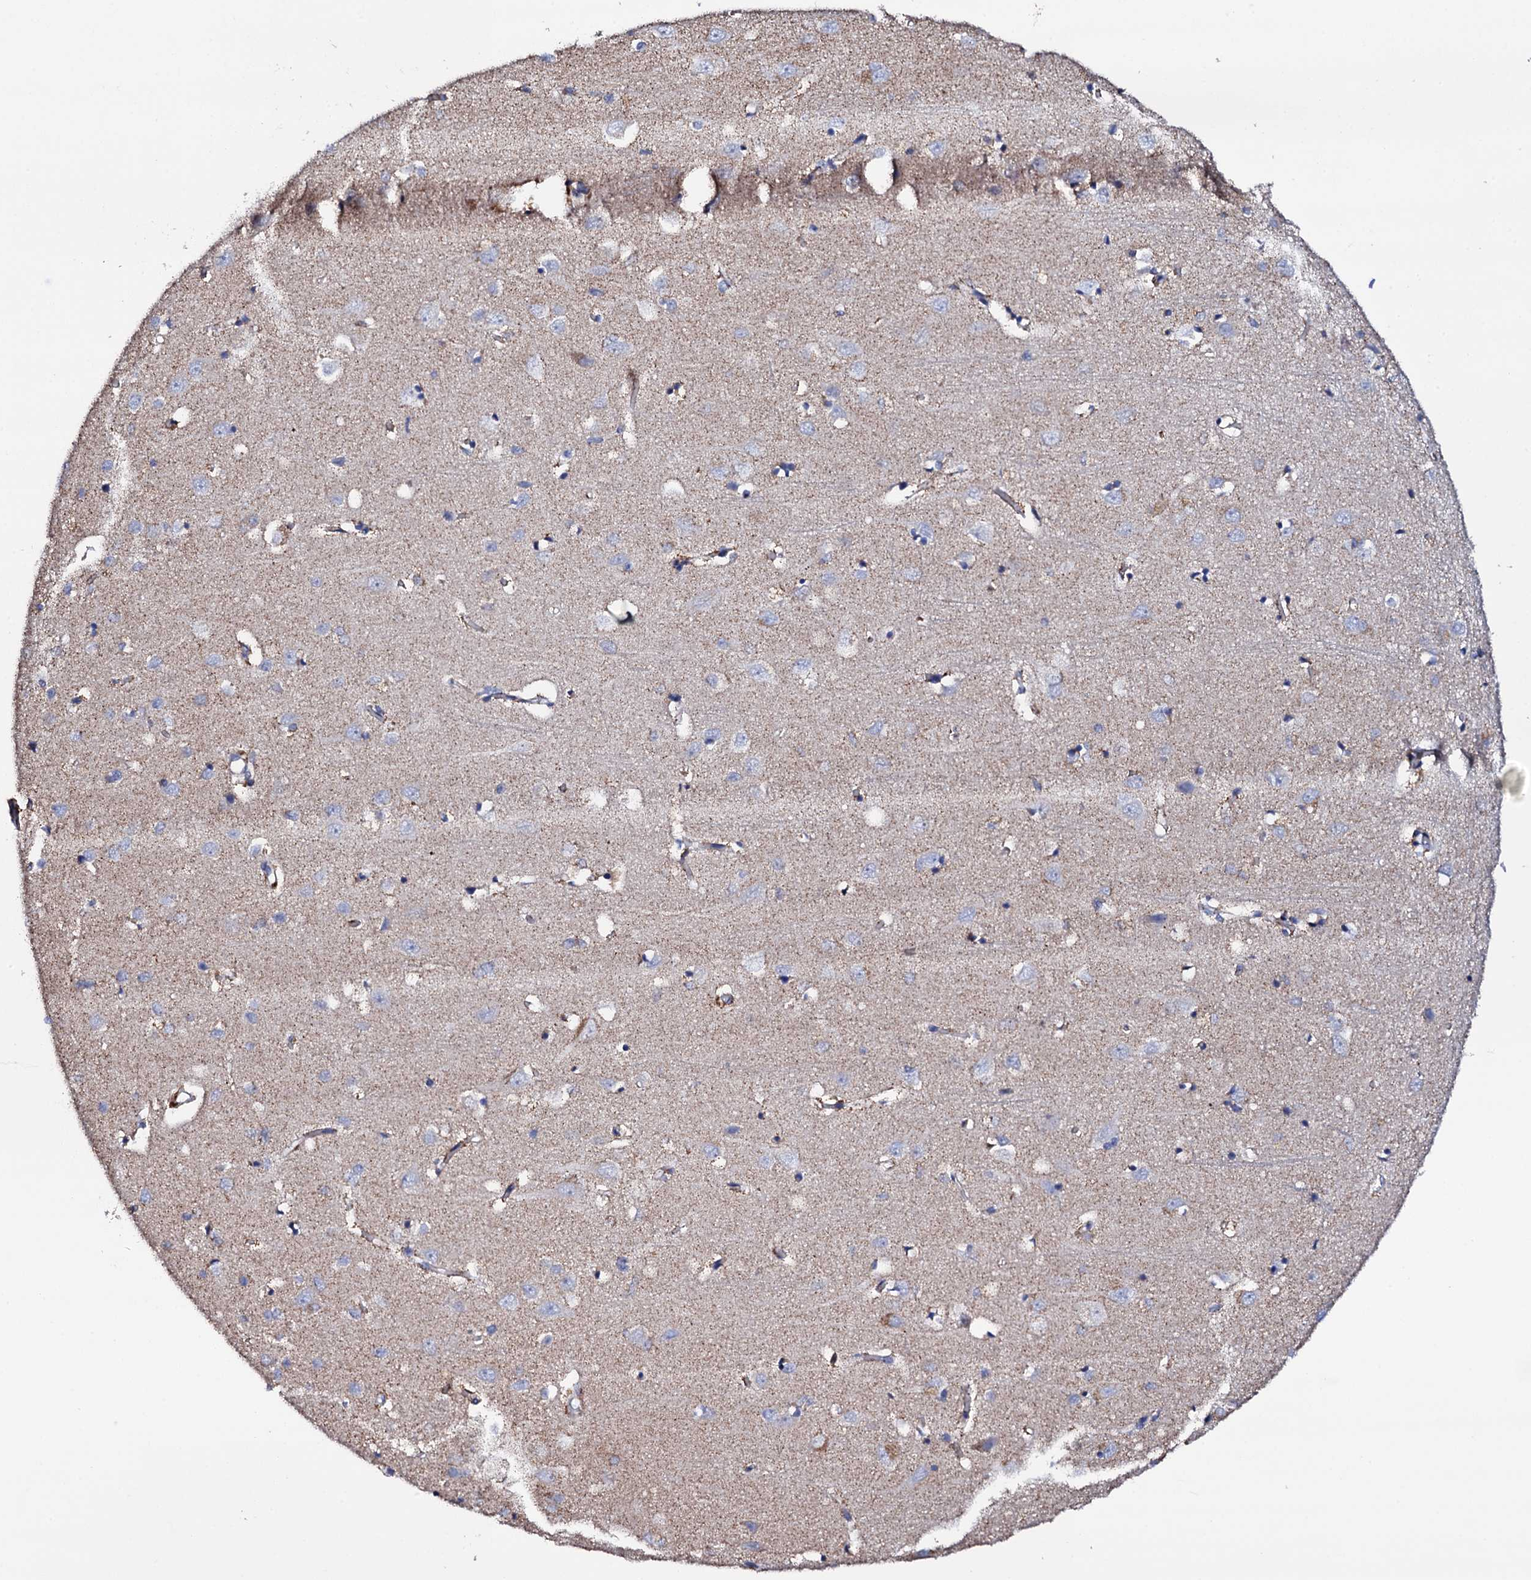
{"staining": {"intensity": "weak", "quantity": "<25%", "location": "cytoplasmic/membranous"}, "tissue": "cerebral cortex", "cell_type": "Endothelial cells", "image_type": "normal", "snomed": [{"axis": "morphology", "description": "Normal tissue, NOS"}, {"axis": "topography", "description": "Cerebral cortex"}], "caption": "Endothelial cells are negative for protein expression in normal human cerebral cortex. The staining is performed using DAB (3,3'-diaminobenzidine) brown chromogen with nuclei counter-stained in using hematoxylin.", "gene": "TCAF2C", "patient": {"sex": "female", "age": 64}}